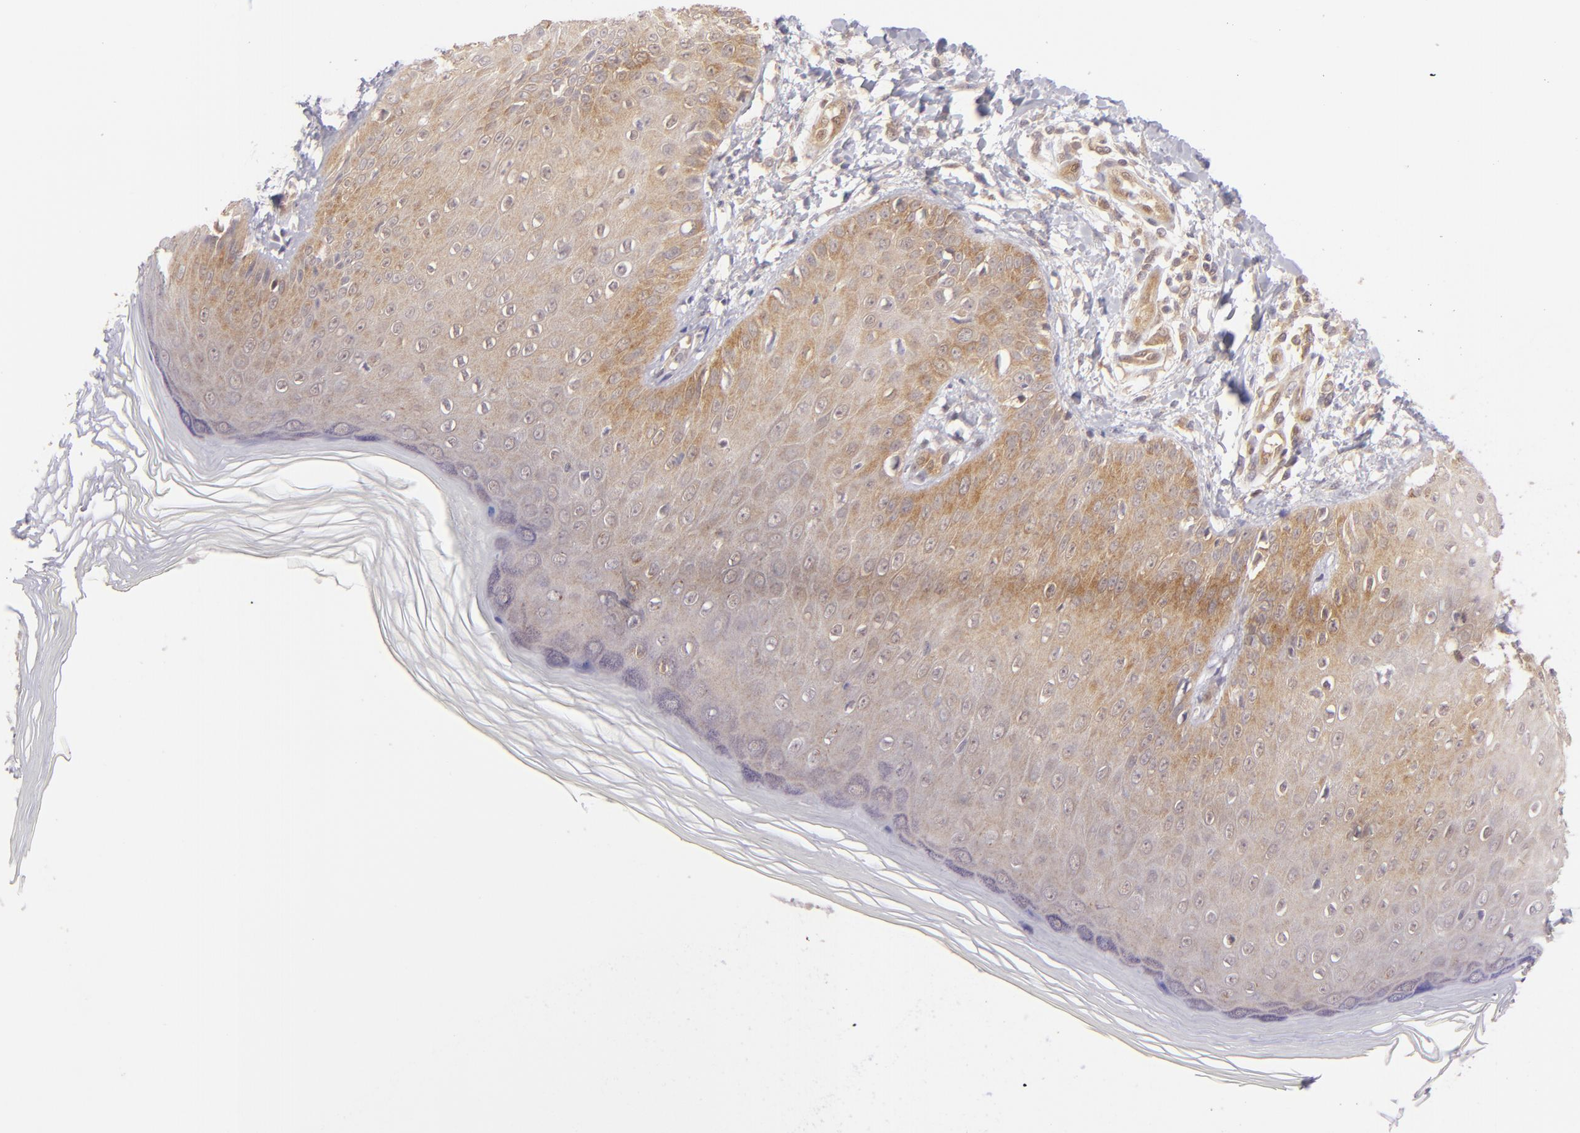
{"staining": {"intensity": "strong", "quantity": "25%-75%", "location": "cytoplasmic/membranous"}, "tissue": "skin", "cell_type": "Epidermal cells", "image_type": "normal", "snomed": [{"axis": "morphology", "description": "Normal tissue, NOS"}, {"axis": "morphology", "description": "Inflammation, NOS"}, {"axis": "topography", "description": "Soft tissue"}, {"axis": "topography", "description": "Anal"}], "caption": "Immunohistochemistry photomicrograph of benign skin: skin stained using IHC exhibits high levels of strong protein expression localized specifically in the cytoplasmic/membranous of epidermal cells, appearing as a cytoplasmic/membranous brown color.", "gene": "PTPN13", "patient": {"sex": "female", "age": 15}}